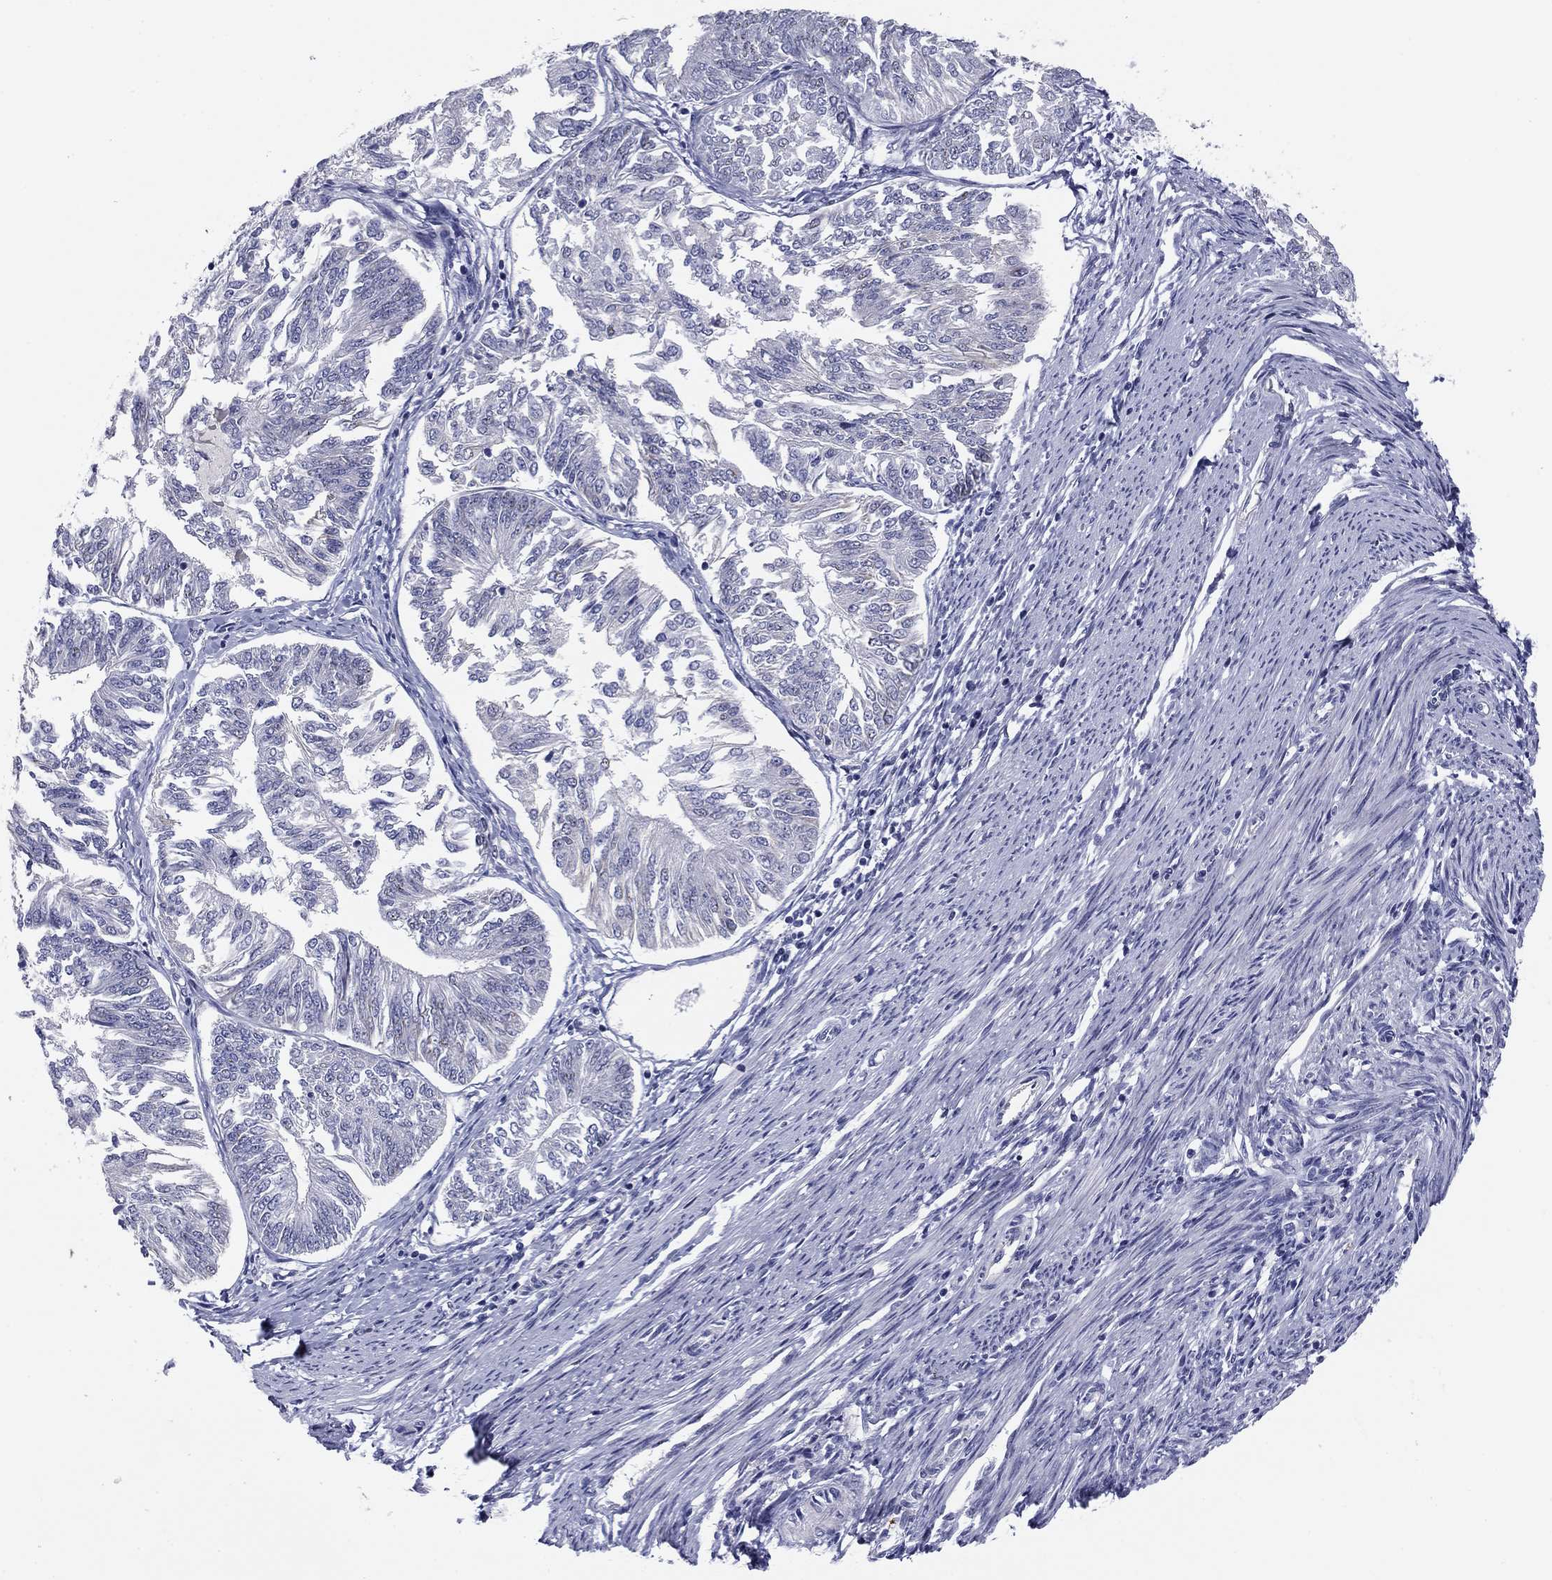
{"staining": {"intensity": "negative", "quantity": "none", "location": "none"}, "tissue": "endometrial cancer", "cell_type": "Tumor cells", "image_type": "cancer", "snomed": [{"axis": "morphology", "description": "Adenocarcinoma, NOS"}, {"axis": "topography", "description": "Endometrium"}], "caption": "Tumor cells show no significant expression in endometrial adenocarcinoma. The staining was performed using DAB (3,3'-diaminobenzidine) to visualize the protein expression in brown, while the nuclei were stained in blue with hematoxylin (Magnification: 20x).", "gene": "SEPTIN3", "patient": {"sex": "female", "age": 58}}